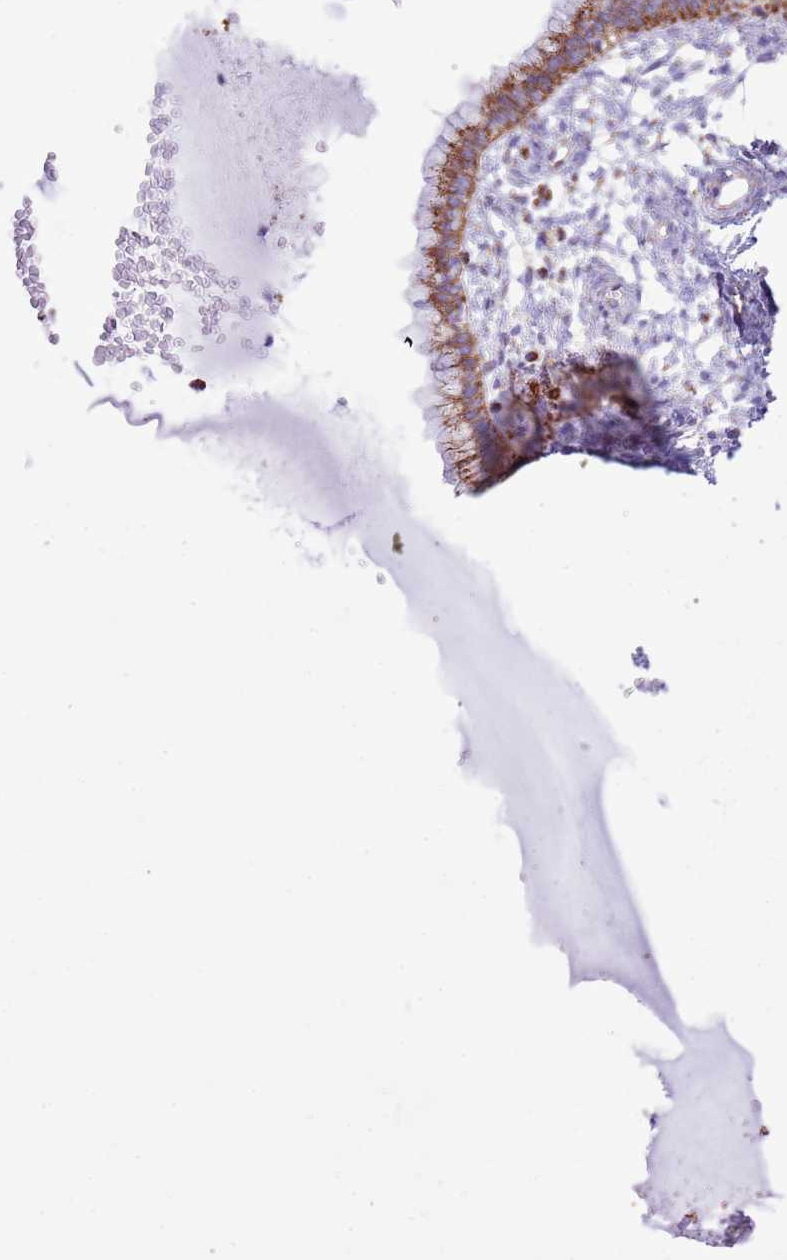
{"staining": {"intensity": "moderate", "quantity": ">75%", "location": "cytoplasmic/membranous"}, "tissue": "cervix", "cell_type": "Glandular cells", "image_type": "normal", "snomed": [{"axis": "morphology", "description": "Normal tissue, NOS"}, {"axis": "topography", "description": "Cervix"}], "caption": "Immunohistochemistry photomicrograph of benign human cervix stained for a protein (brown), which displays medium levels of moderate cytoplasmic/membranous staining in about >75% of glandular cells.", "gene": "SUCLG2", "patient": {"sex": "female", "age": 42}}